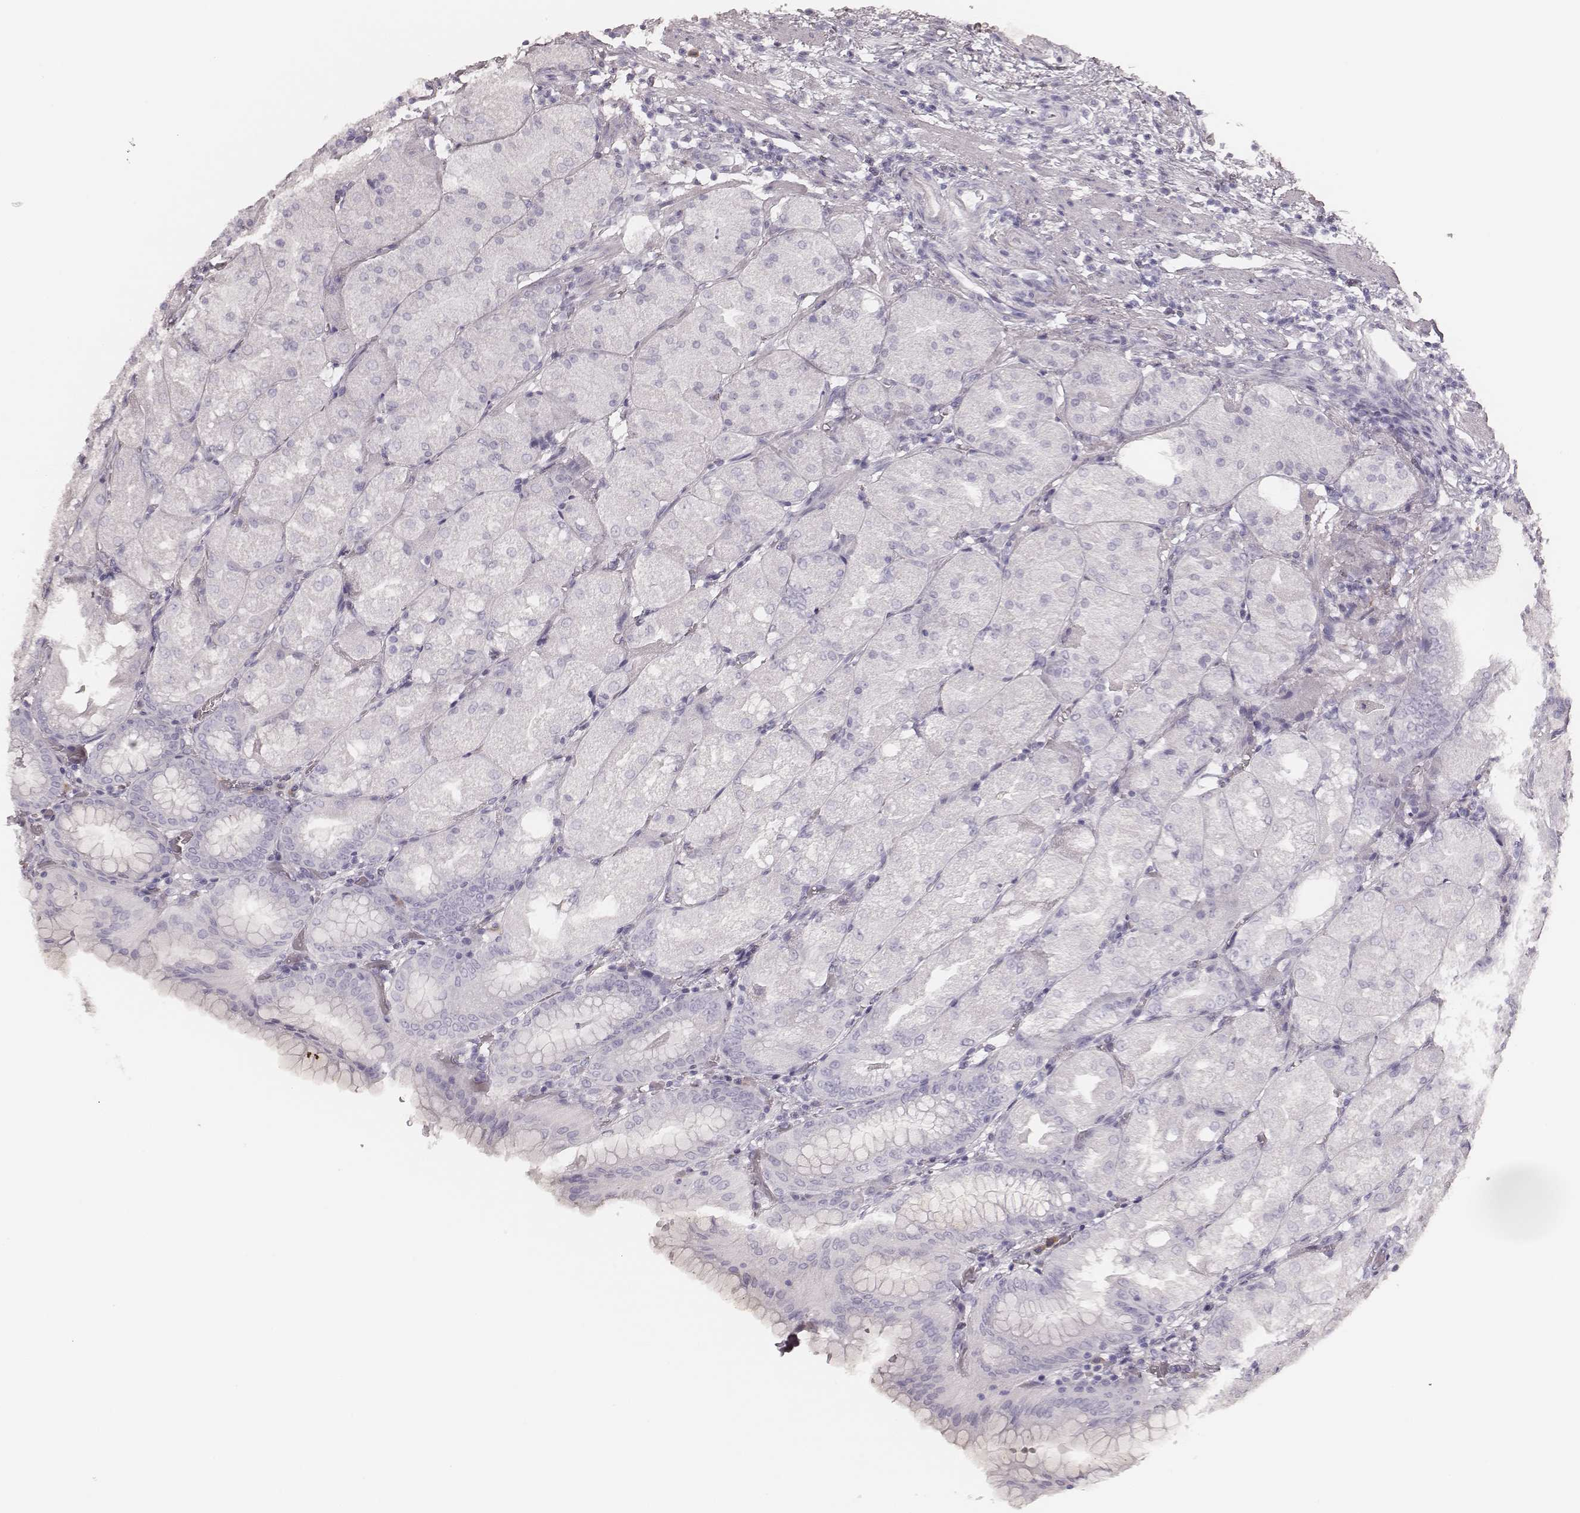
{"staining": {"intensity": "negative", "quantity": "none", "location": "none"}, "tissue": "stomach", "cell_type": "Glandular cells", "image_type": "normal", "snomed": [{"axis": "morphology", "description": "Normal tissue, NOS"}, {"axis": "topography", "description": "Stomach, upper"}, {"axis": "topography", "description": "Stomach"}, {"axis": "topography", "description": "Stomach, lower"}], "caption": "Immunohistochemistry (IHC) histopathology image of benign stomach: human stomach stained with DAB exhibits no significant protein staining in glandular cells.", "gene": "KRT82", "patient": {"sex": "male", "age": 62}}